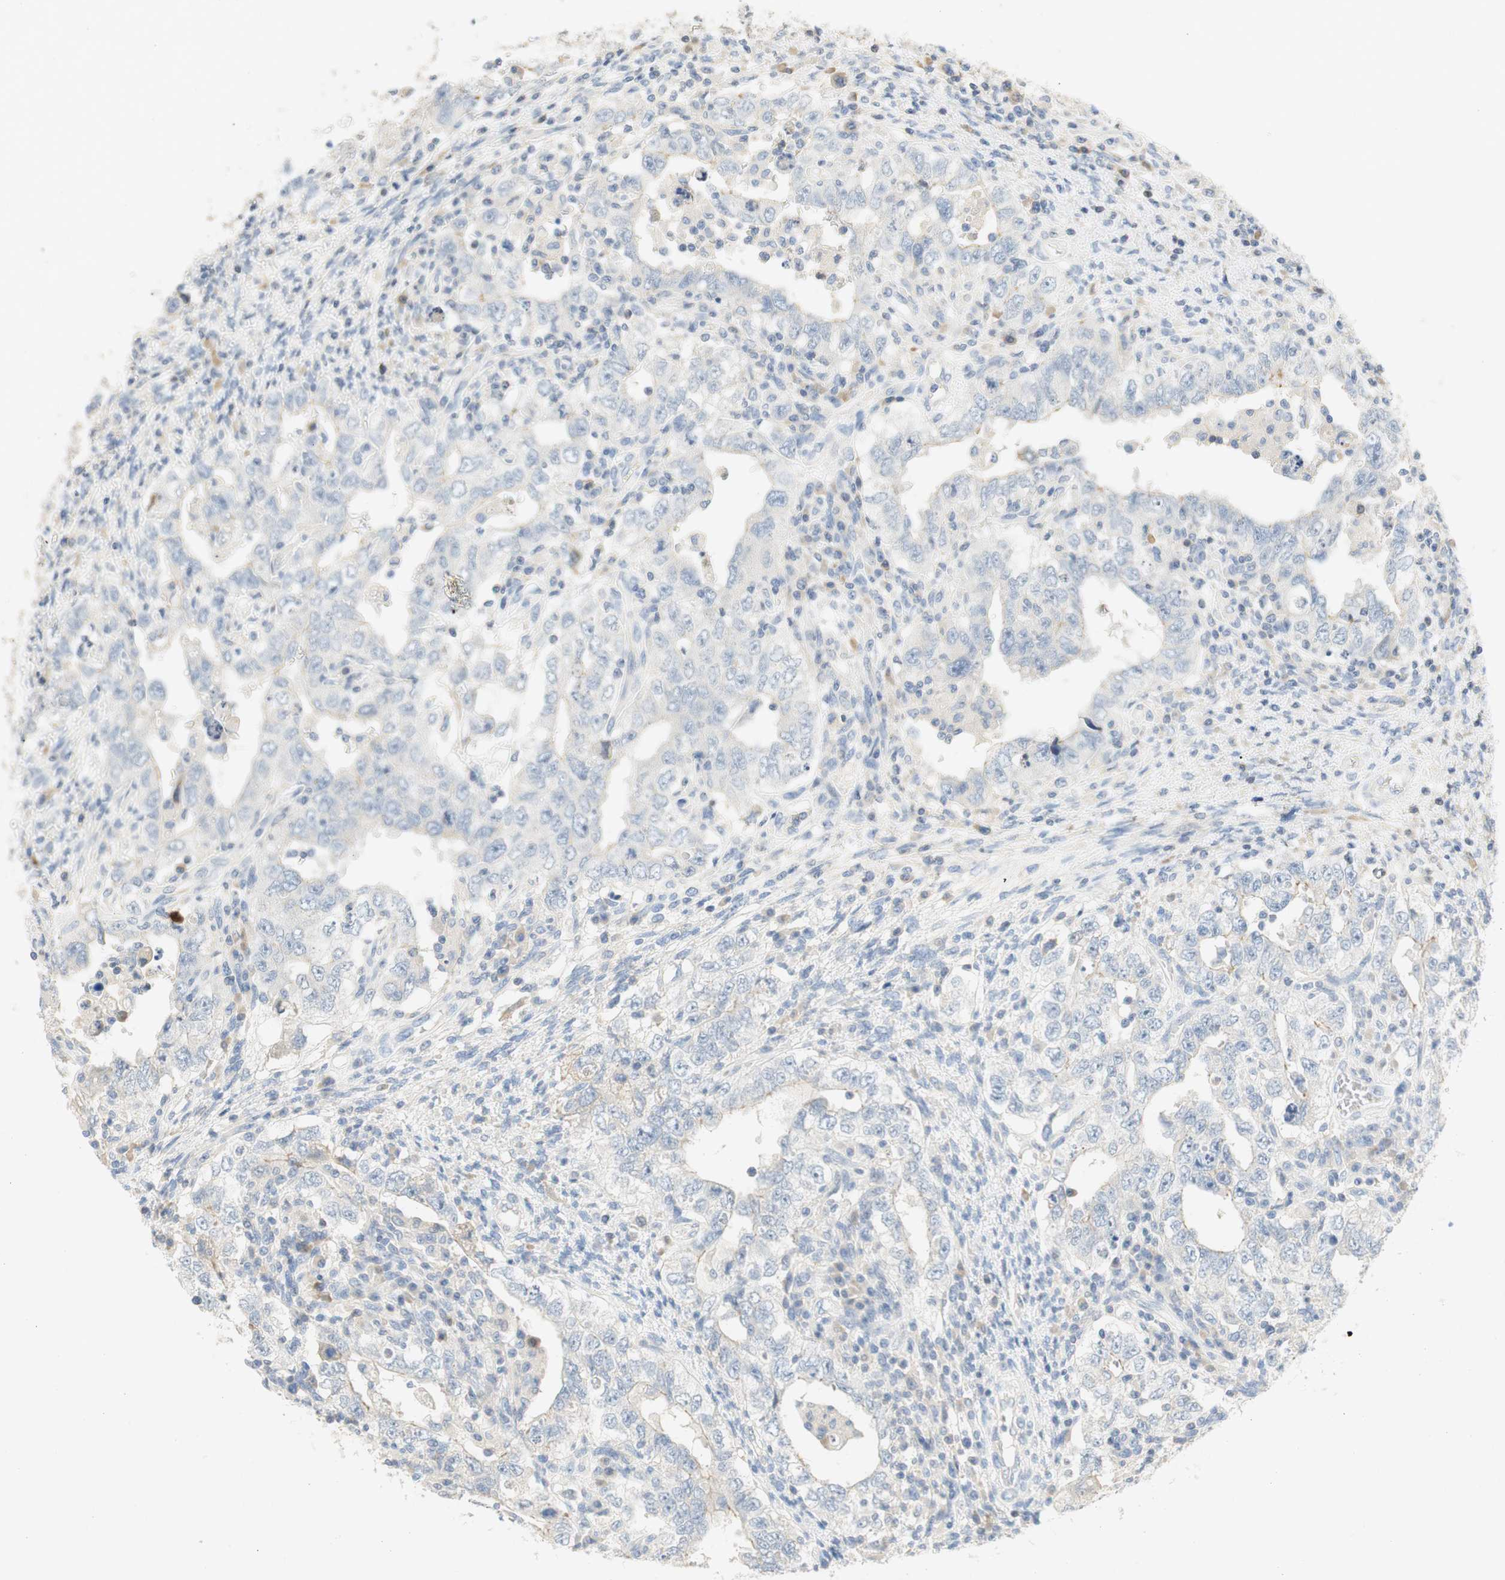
{"staining": {"intensity": "negative", "quantity": "none", "location": "none"}, "tissue": "testis cancer", "cell_type": "Tumor cells", "image_type": "cancer", "snomed": [{"axis": "morphology", "description": "Carcinoma, Embryonal, NOS"}, {"axis": "topography", "description": "Testis"}], "caption": "Immunohistochemistry (IHC) of human embryonal carcinoma (testis) shows no positivity in tumor cells.", "gene": "CCM2L", "patient": {"sex": "male", "age": 26}}